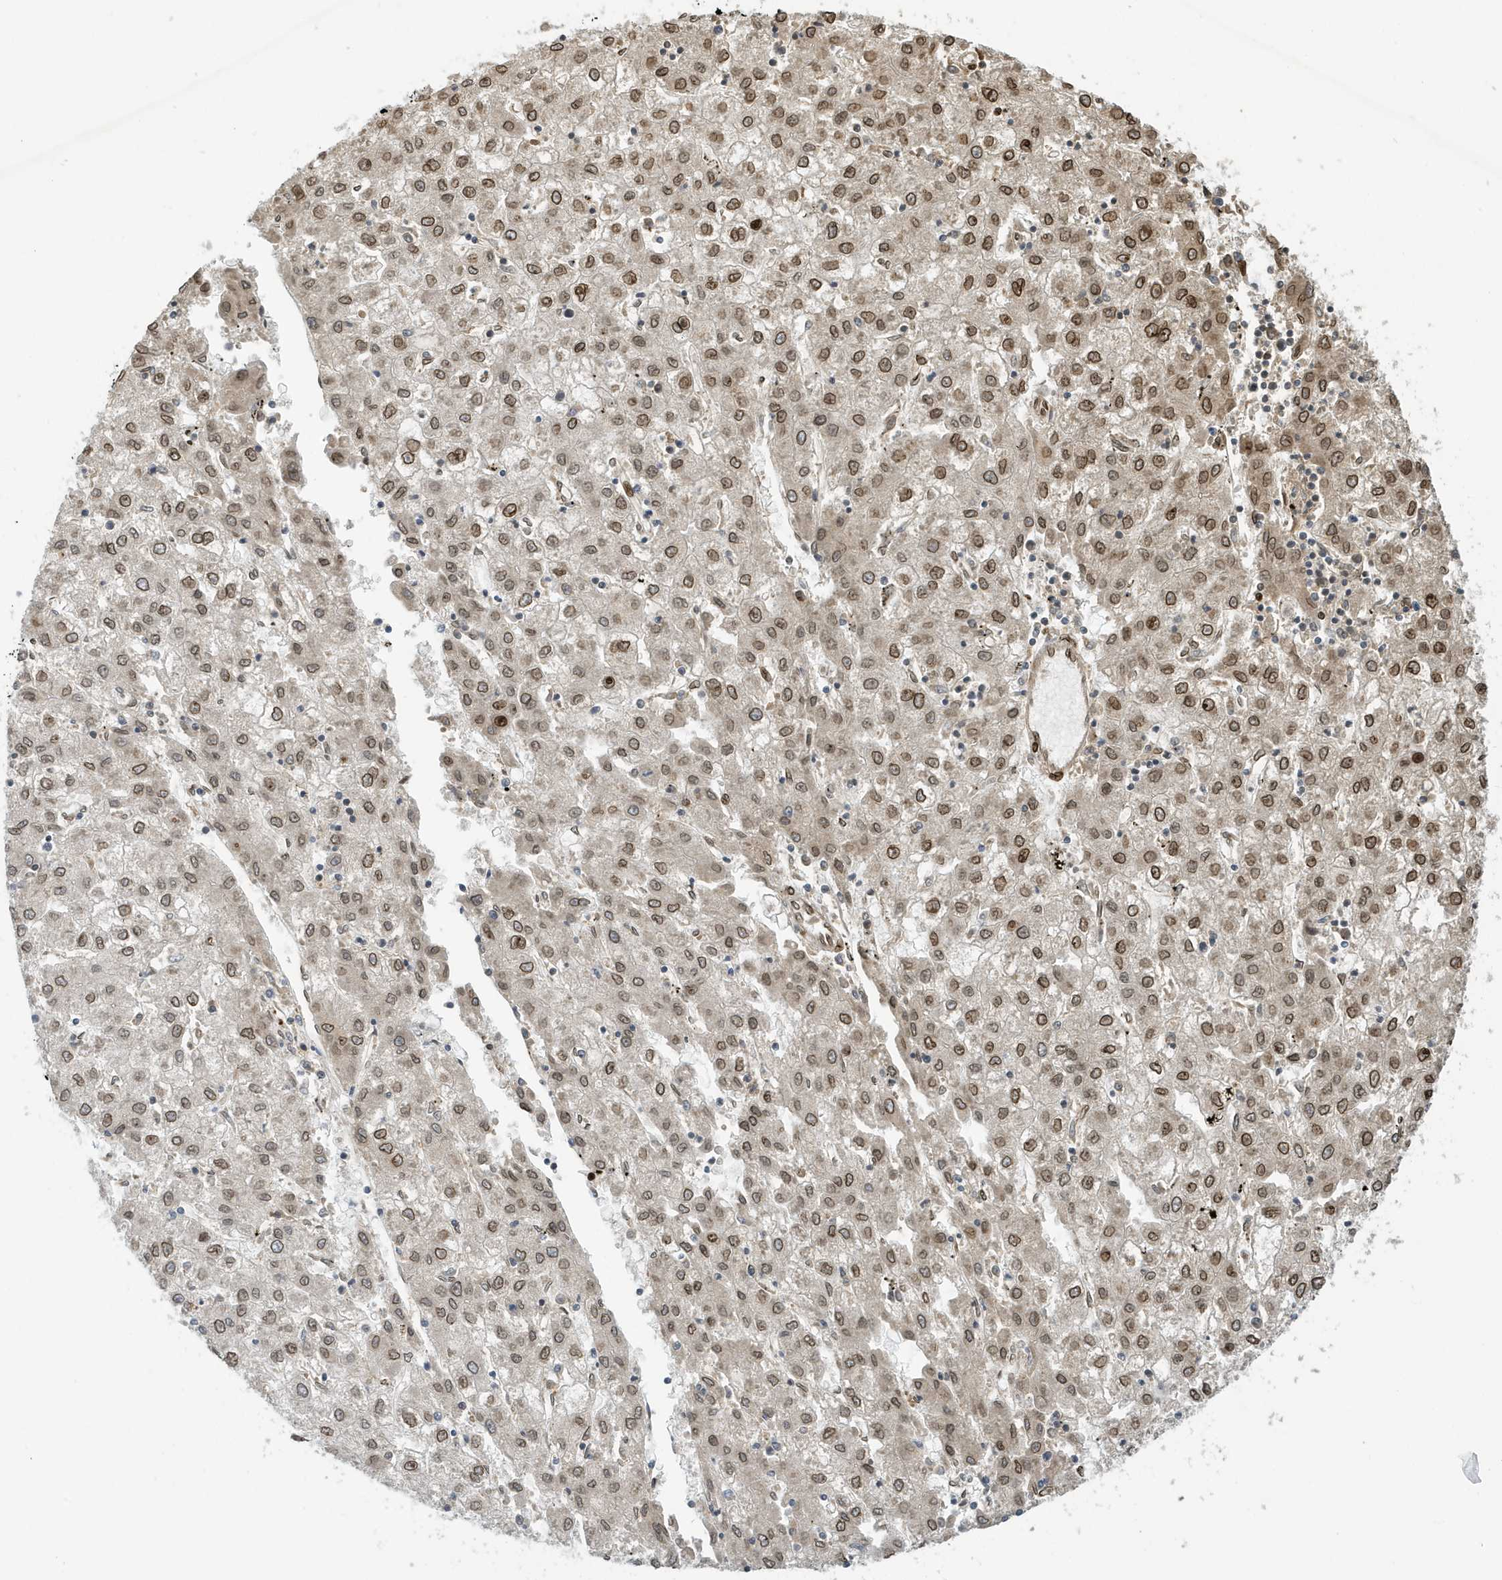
{"staining": {"intensity": "moderate", "quantity": ">75%", "location": "cytoplasmic/membranous,nuclear"}, "tissue": "liver cancer", "cell_type": "Tumor cells", "image_type": "cancer", "snomed": [{"axis": "morphology", "description": "Carcinoma, Hepatocellular, NOS"}, {"axis": "topography", "description": "Liver"}], "caption": "Liver cancer (hepatocellular carcinoma) stained with DAB (3,3'-diaminobenzidine) IHC shows medium levels of moderate cytoplasmic/membranous and nuclear positivity in approximately >75% of tumor cells. (DAB IHC with brightfield microscopy, high magnification).", "gene": "DUSP18", "patient": {"sex": "male", "age": 72}}